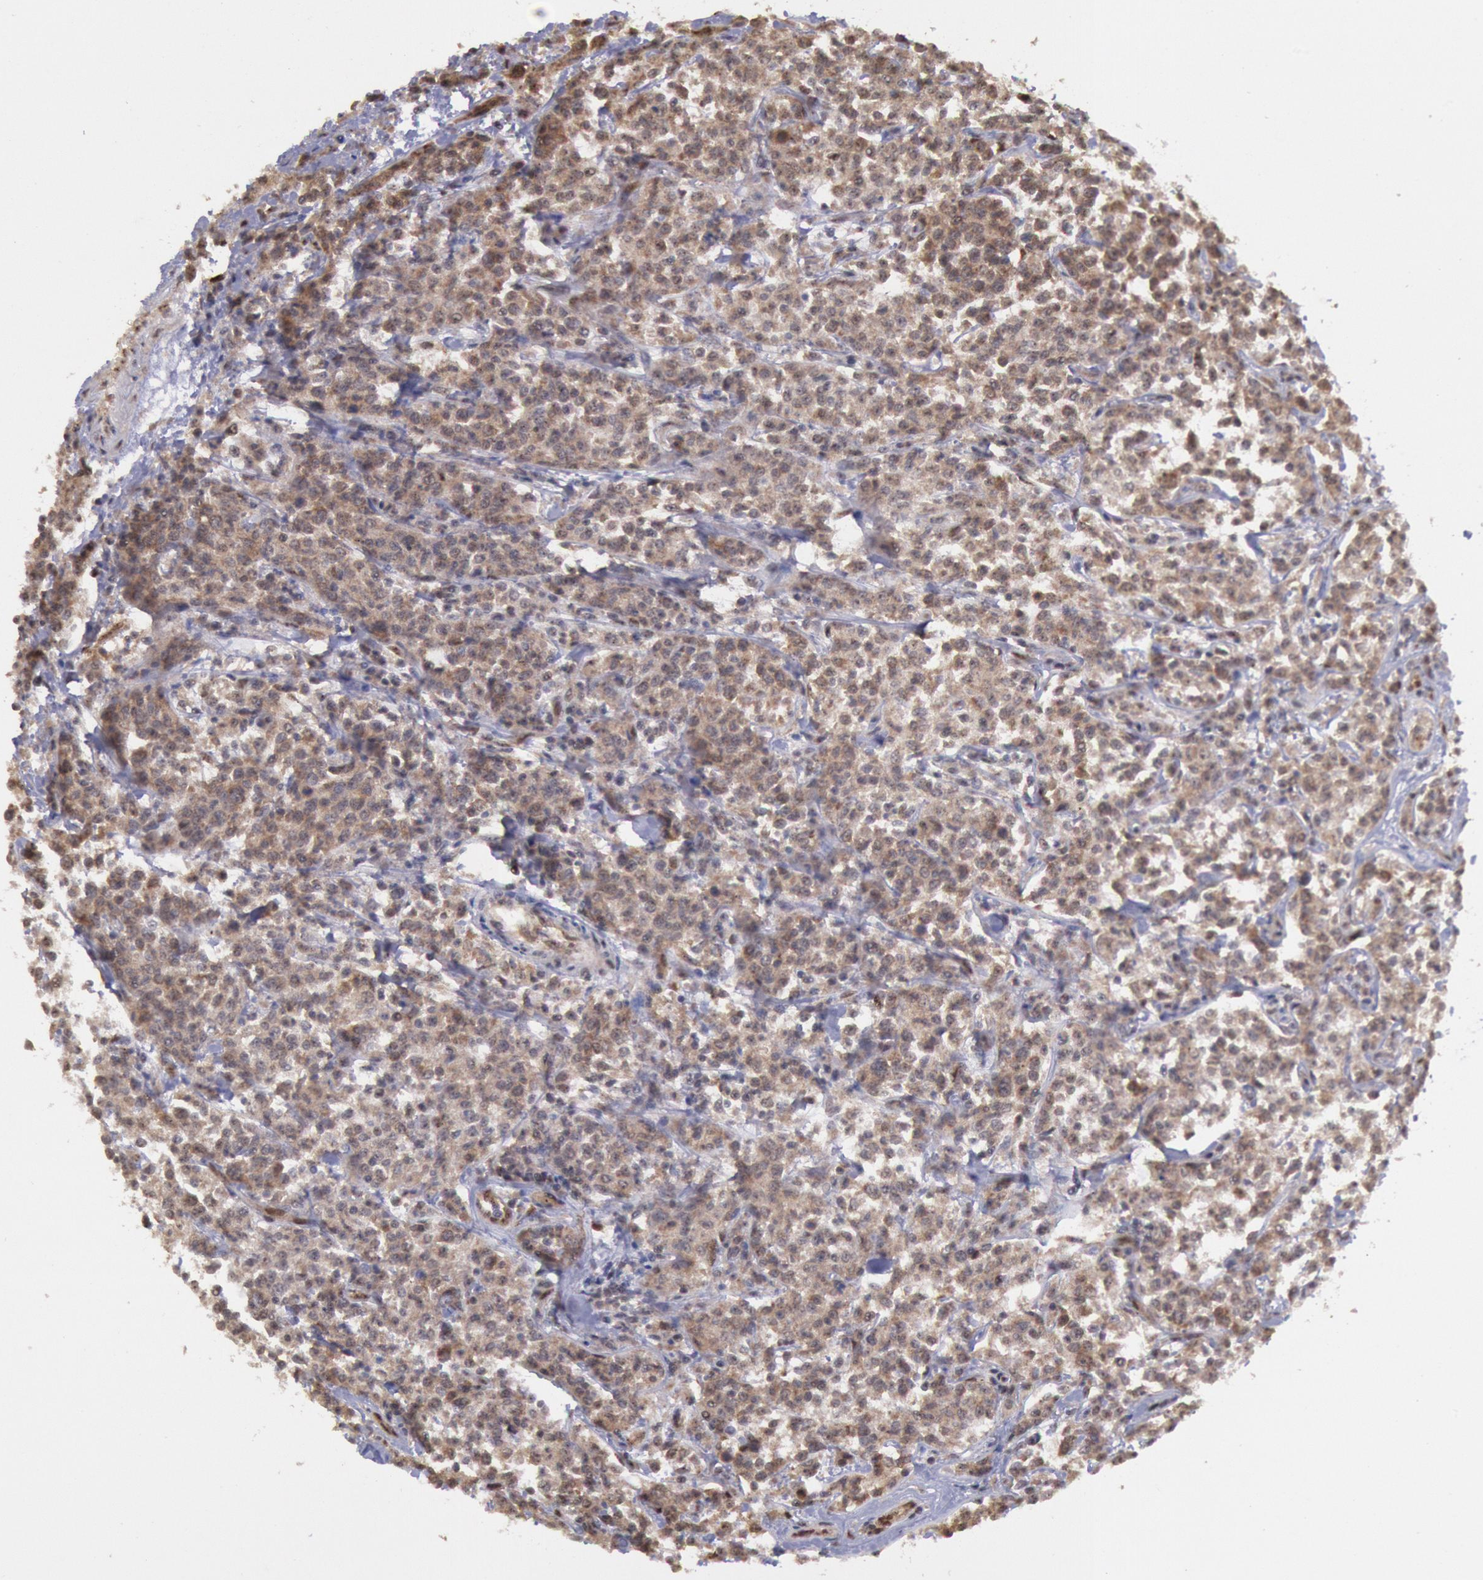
{"staining": {"intensity": "weak", "quantity": "25%-75%", "location": "cytoplasmic/membranous"}, "tissue": "lymphoma", "cell_type": "Tumor cells", "image_type": "cancer", "snomed": [{"axis": "morphology", "description": "Malignant lymphoma, non-Hodgkin's type, Low grade"}, {"axis": "topography", "description": "Small intestine"}], "caption": "A low amount of weak cytoplasmic/membranous expression is appreciated in about 25%-75% of tumor cells in lymphoma tissue. (IHC, brightfield microscopy, high magnification).", "gene": "STX17", "patient": {"sex": "female", "age": 59}}